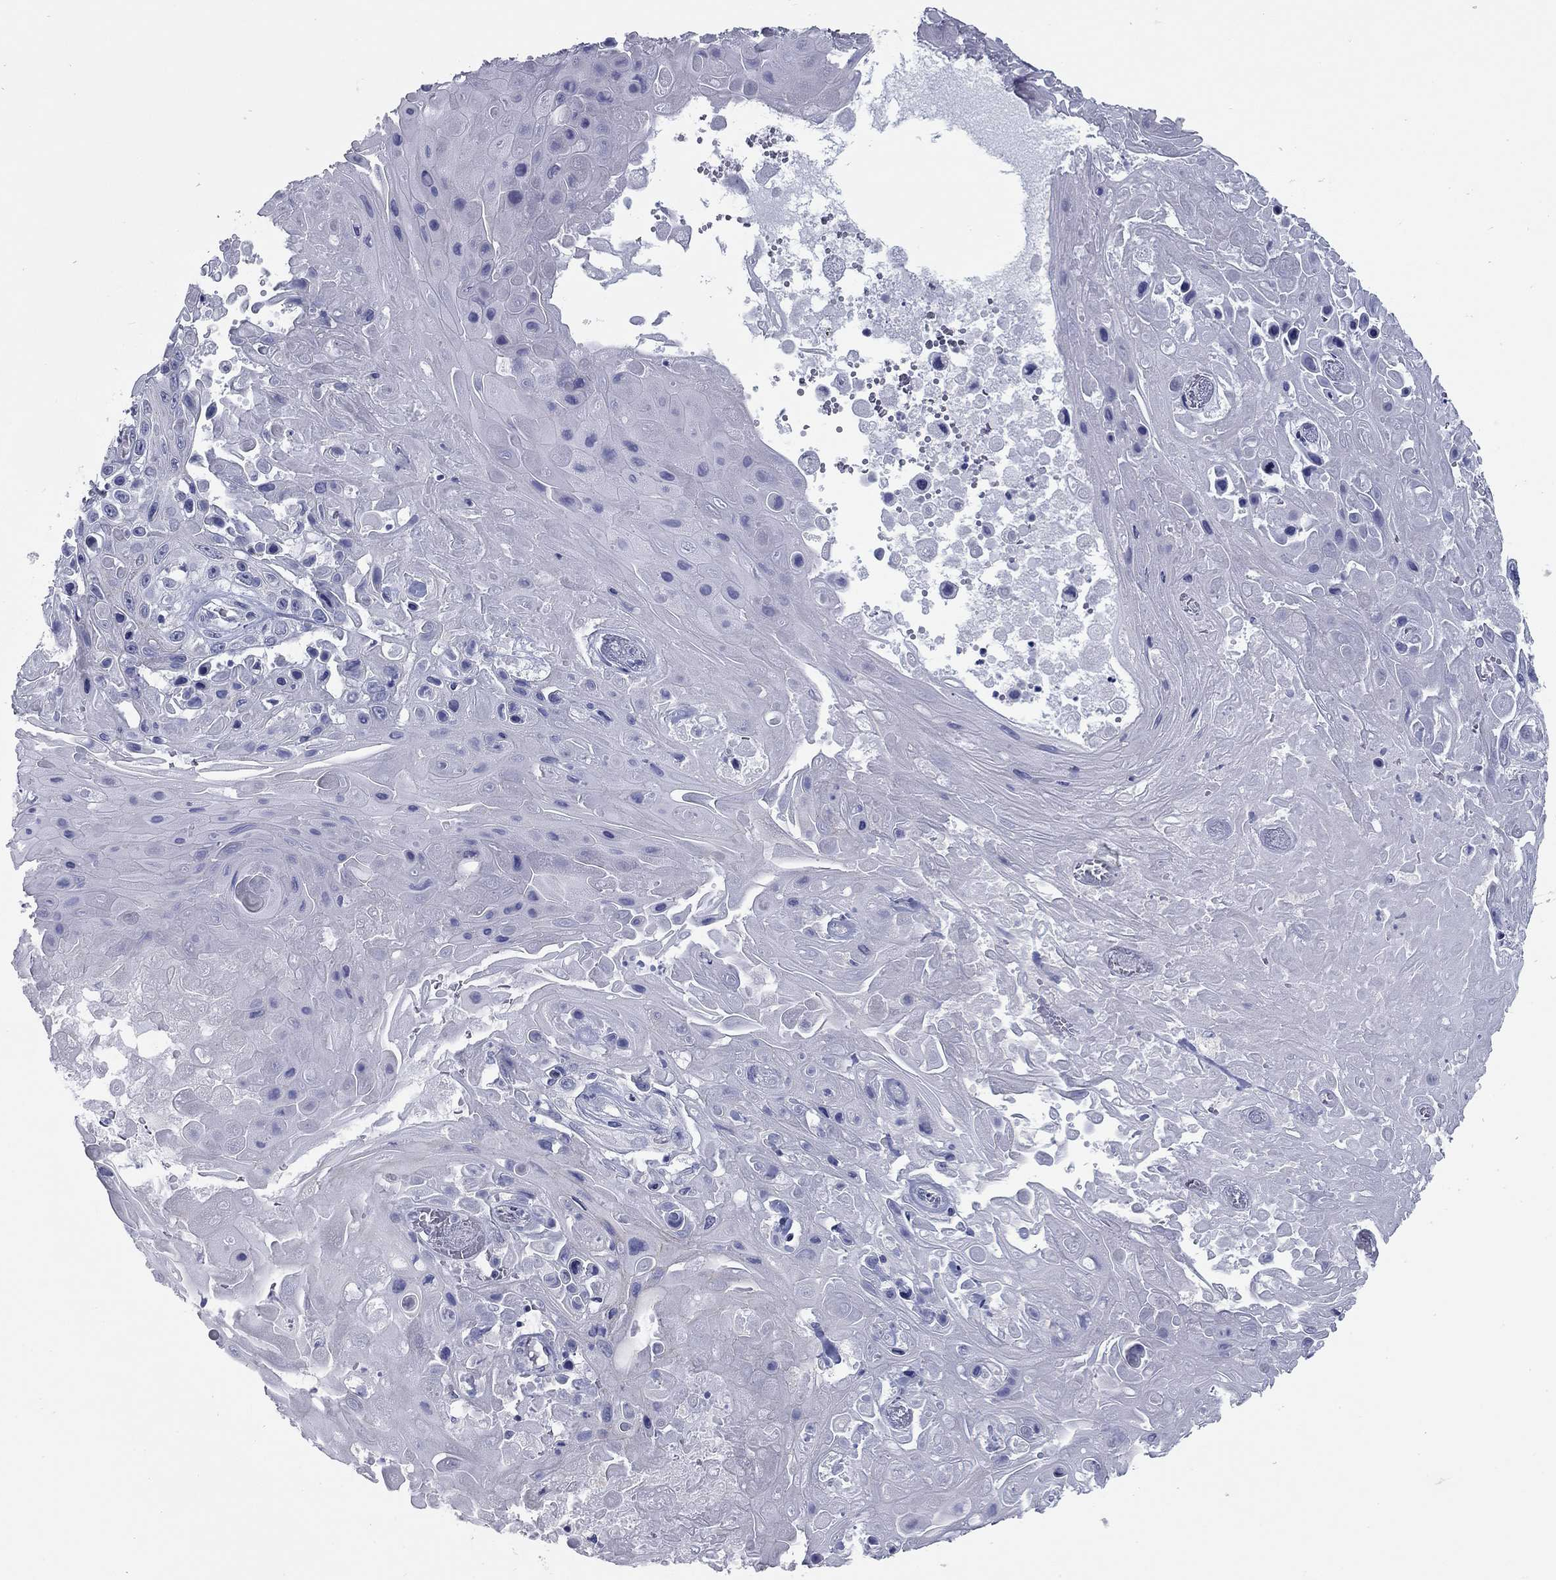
{"staining": {"intensity": "negative", "quantity": "none", "location": "none"}, "tissue": "skin cancer", "cell_type": "Tumor cells", "image_type": "cancer", "snomed": [{"axis": "morphology", "description": "Squamous cell carcinoma, NOS"}, {"axis": "topography", "description": "Skin"}], "caption": "Photomicrograph shows no protein positivity in tumor cells of skin cancer tissue.", "gene": "TAC1", "patient": {"sex": "male", "age": 82}}